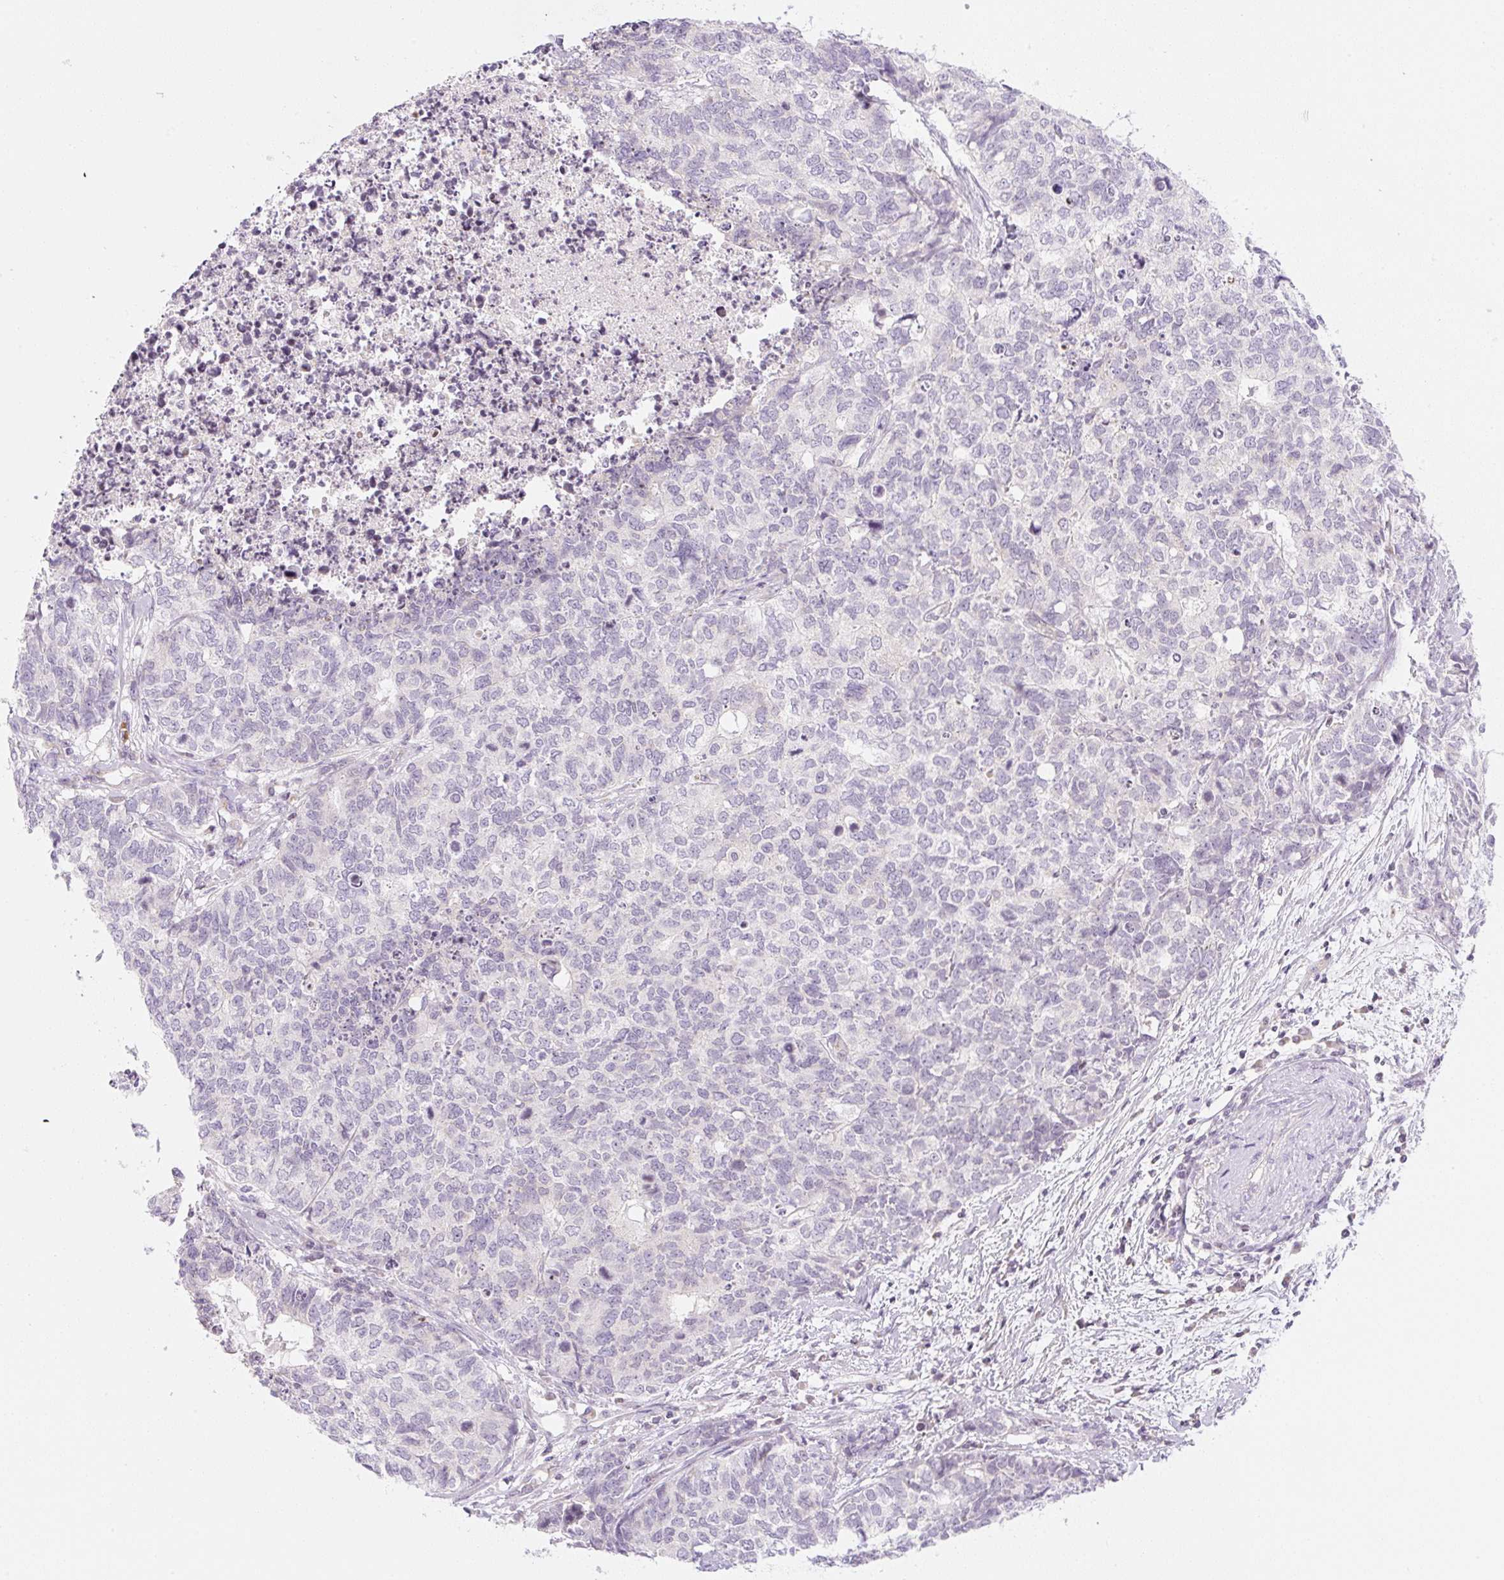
{"staining": {"intensity": "negative", "quantity": "none", "location": "none"}, "tissue": "cervical cancer", "cell_type": "Tumor cells", "image_type": "cancer", "snomed": [{"axis": "morphology", "description": "Squamous cell carcinoma, NOS"}, {"axis": "topography", "description": "Cervix"}], "caption": "This is an immunohistochemistry (IHC) photomicrograph of human cervical squamous cell carcinoma. There is no staining in tumor cells.", "gene": "CASKIN1", "patient": {"sex": "female", "age": 63}}